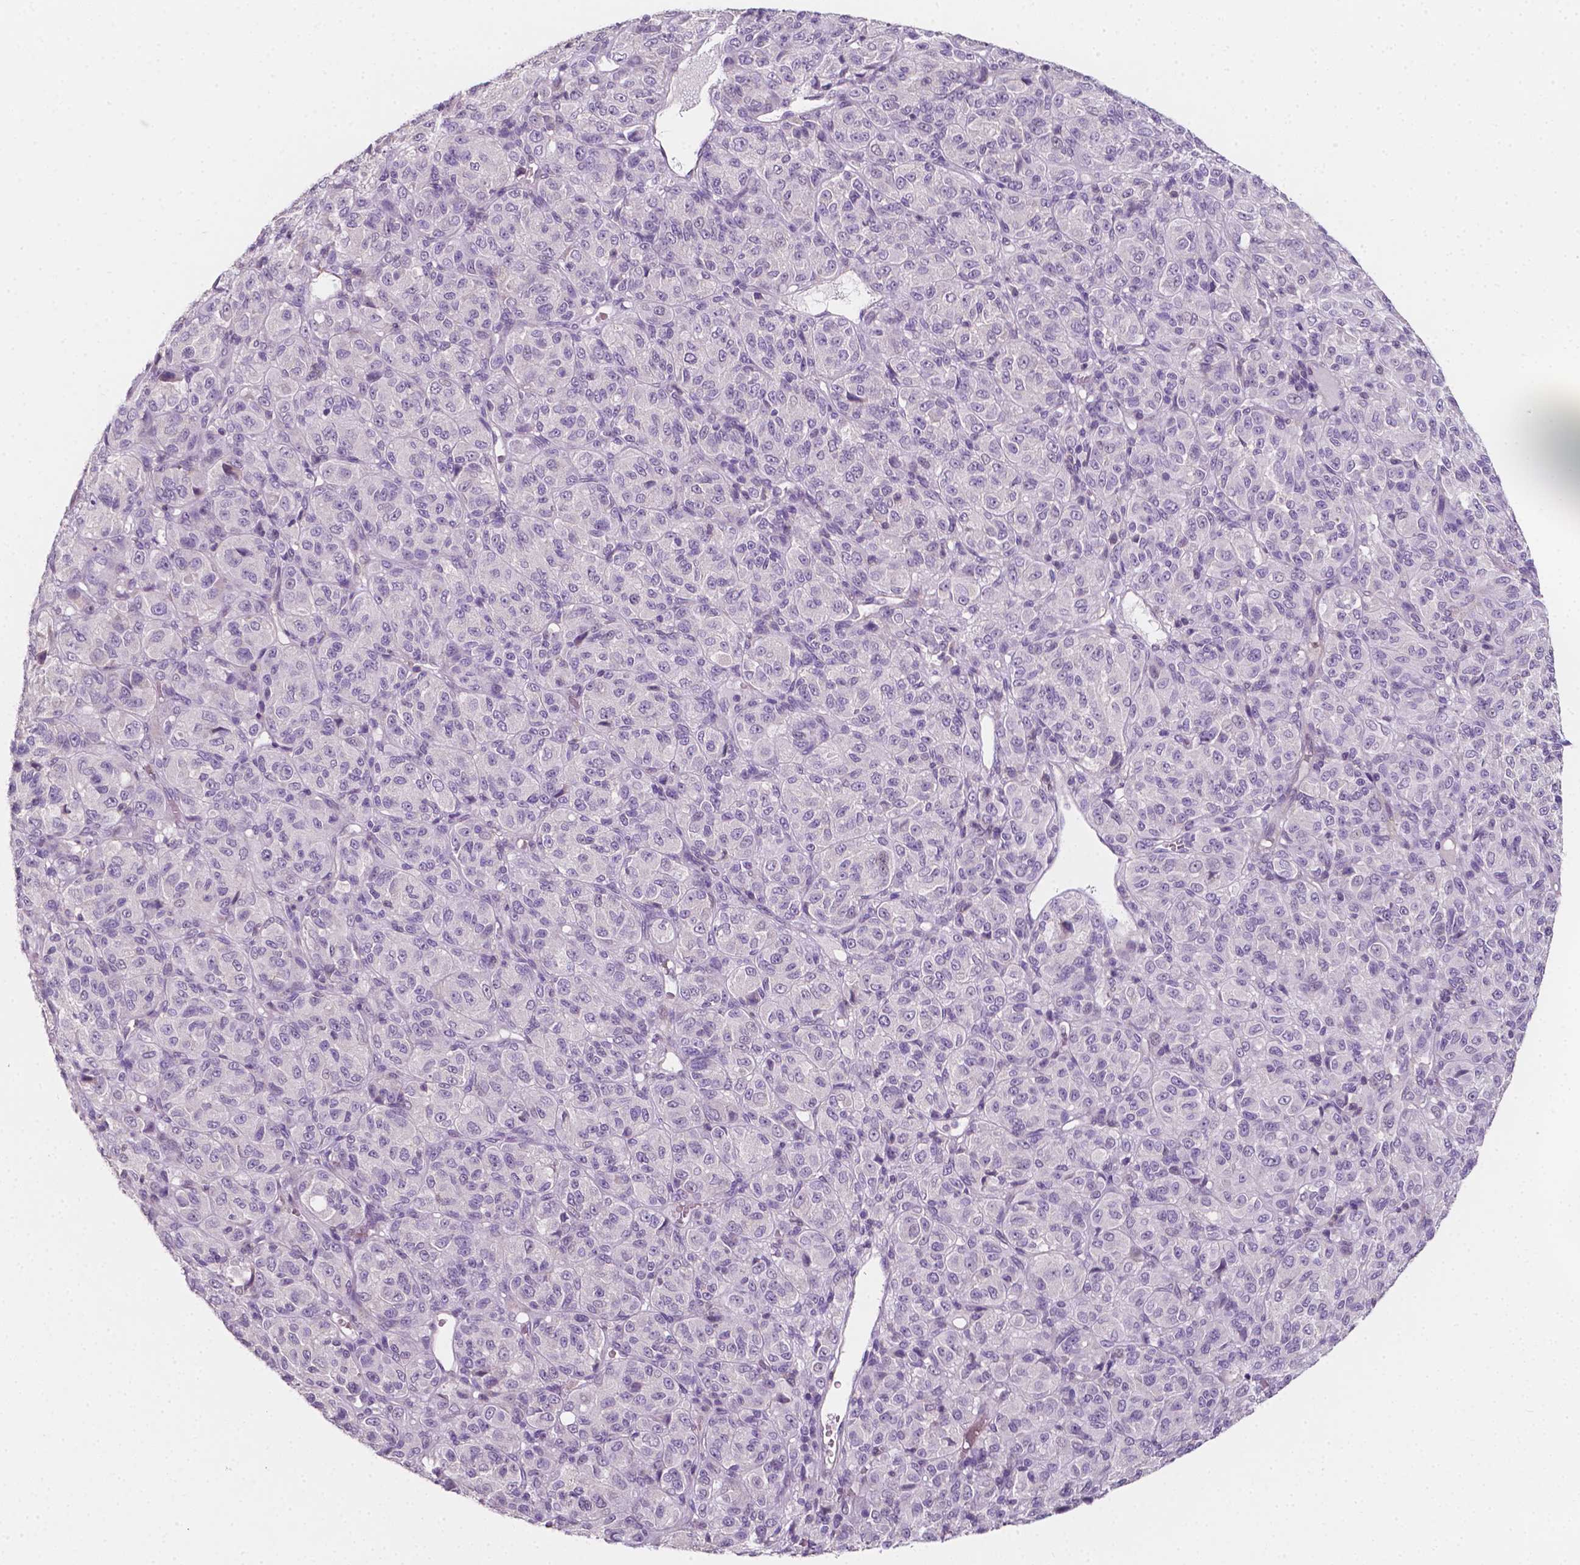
{"staining": {"intensity": "negative", "quantity": "none", "location": "none"}, "tissue": "melanoma", "cell_type": "Tumor cells", "image_type": "cancer", "snomed": [{"axis": "morphology", "description": "Malignant melanoma, Metastatic site"}, {"axis": "topography", "description": "Brain"}], "caption": "This is a photomicrograph of IHC staining of malignant melanoma (metastatic site), which shows no expression in tumor cells. The staining was performed using DAB (3,3'-diaminobenzidine) to visualize the protein expression in brown, while the nuclei were stained in blue with hematoxylin (Magnification: 20x).", "gene": "EGFR", "patient": {"sex": "female", "age": 56}}